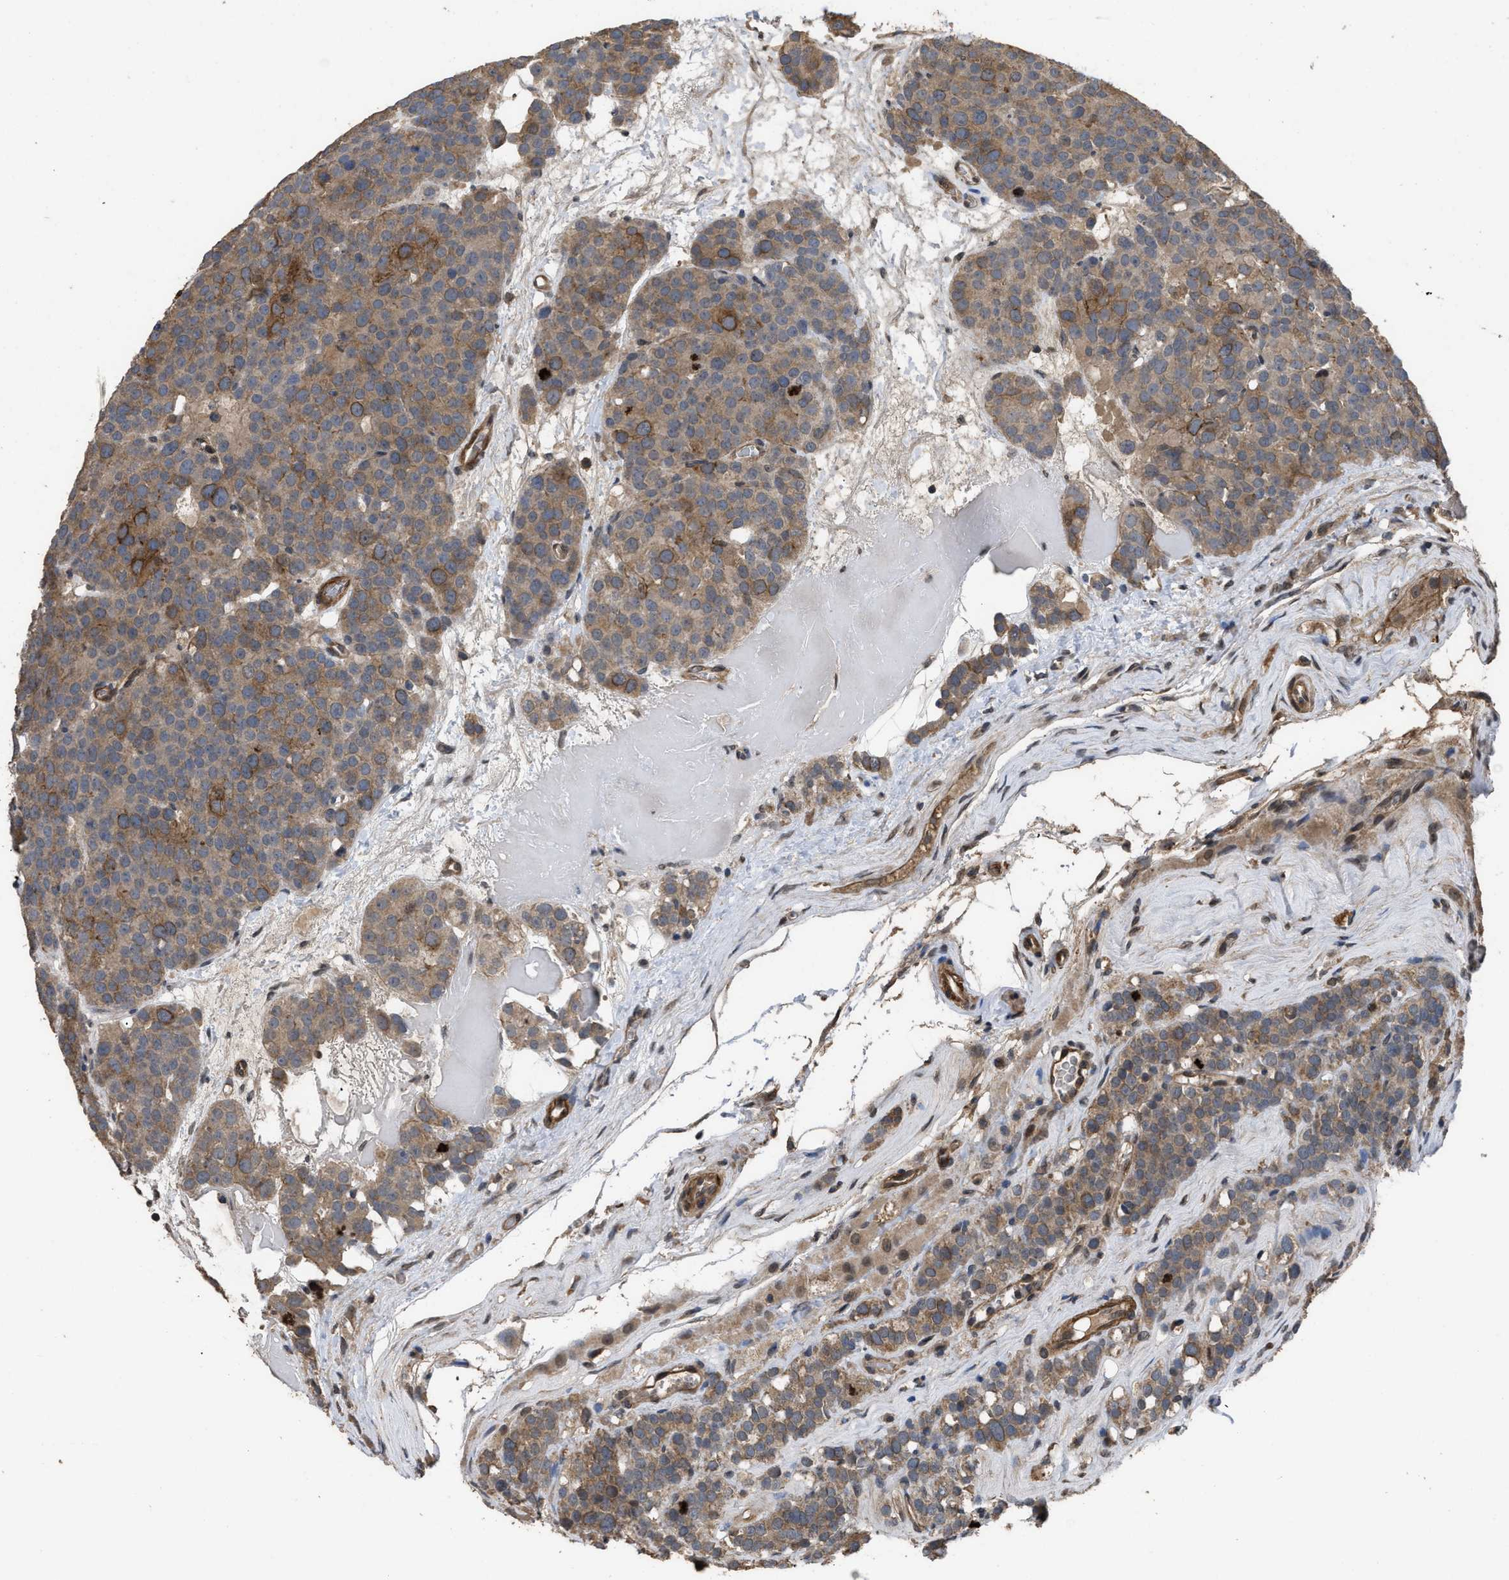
{"staining": {"intensity": "moderate", "quantity": ">75%", "location": "cytoplasmic/membranous"}, "tissue": "testis cancer", "cell_type": "Tumor cells", "image_type": "cancer", "snomed": [{"axis": "morphology", "description": "Seminoma, NOS"}, {"axis": "topography", "description": "Testis"}], "caption": "Testis cancer (seminoma) stained for a protein (brown) reveals moderate cytoplasmic/membranous positive positivity in about >75% of tumor cells.", "gene": "UTRN", "patient": {"sex": "male", "age": 71}}